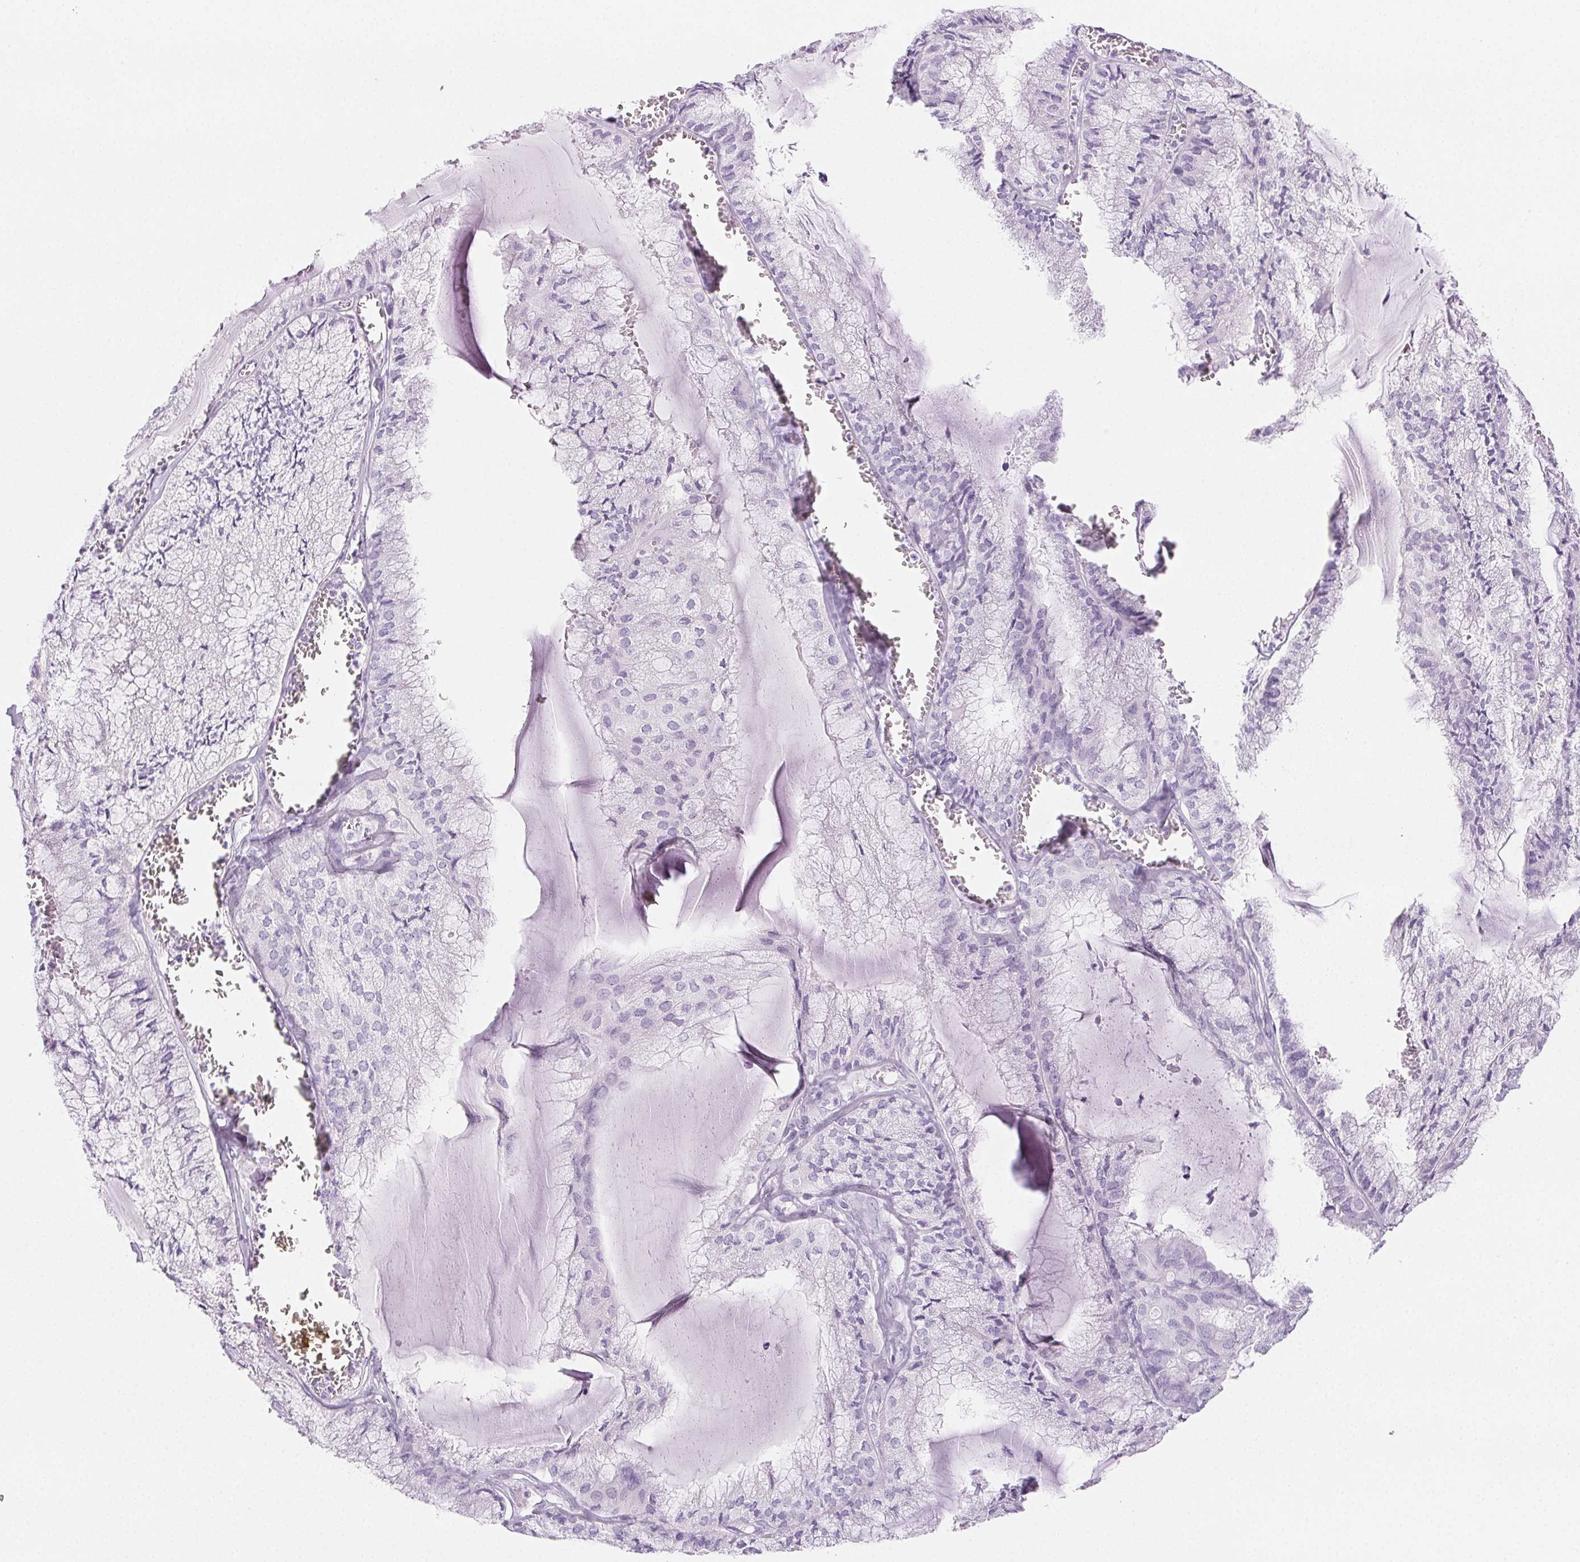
{"staining": {"intensity": "negative", "quantity": "none", "location": "none"}, "tissue": "endometrial cancer", "cell_type": "Tumor cells", "image_type": "cancer", "snomed": [{"axis": "morphology", "description": "Carcinoma, NOS"}, {"axis": "topography", "description": "Endometrium"}], "caption": "Immunohistochemical staining of carcinoma (endometrial) displays no significant expression in tumor cells.", "gene": "BEND2", "patient": {"sex": "female", "age": 62}}